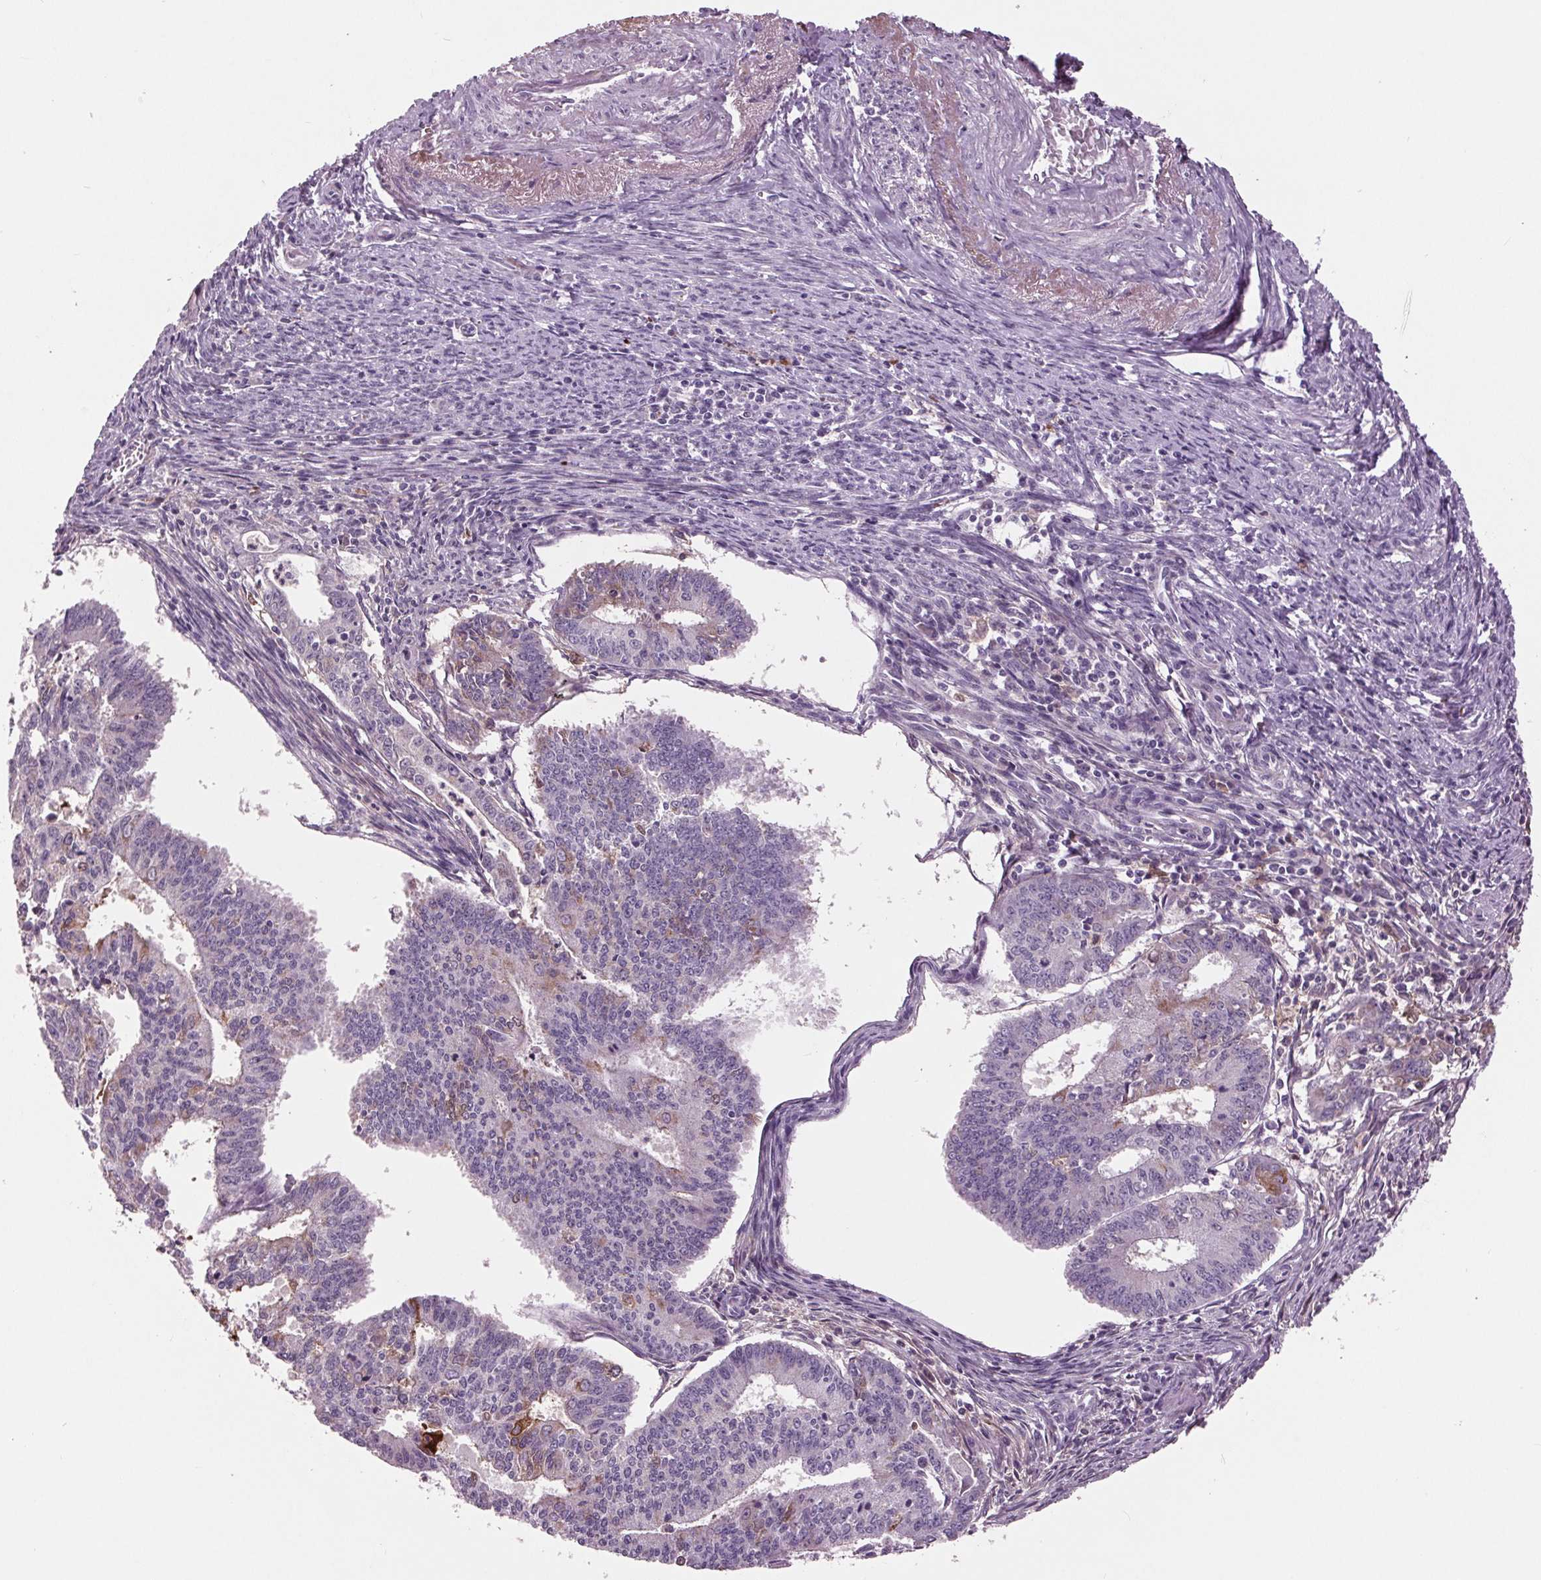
{"staining": {"intensity": "weak", "quantity": "<25%", "location": "cytoplasmic/membranous"}, "tissue": "endometrial cancer", "cell_type": "Tumor cells", "image_type": "cancer", "snomed": [{"axis": "morphology", "description": "Adenocarcinoma, NOS"}, {"axis": "topography", "description": "Endometrium"}], "caption": "High magnification brightfield microscopy of endometrial adenocarcinoma stained with DAB (brown) and counterstained with hematoxylin (blue): tumor cells show no significant expression. Brightfield microscopy of IHC stained with DAB (brown) and hematoxylin (blue), captured at high magnification.", "gene": "C6", "patient": {"sex": "female", "age": 61}}